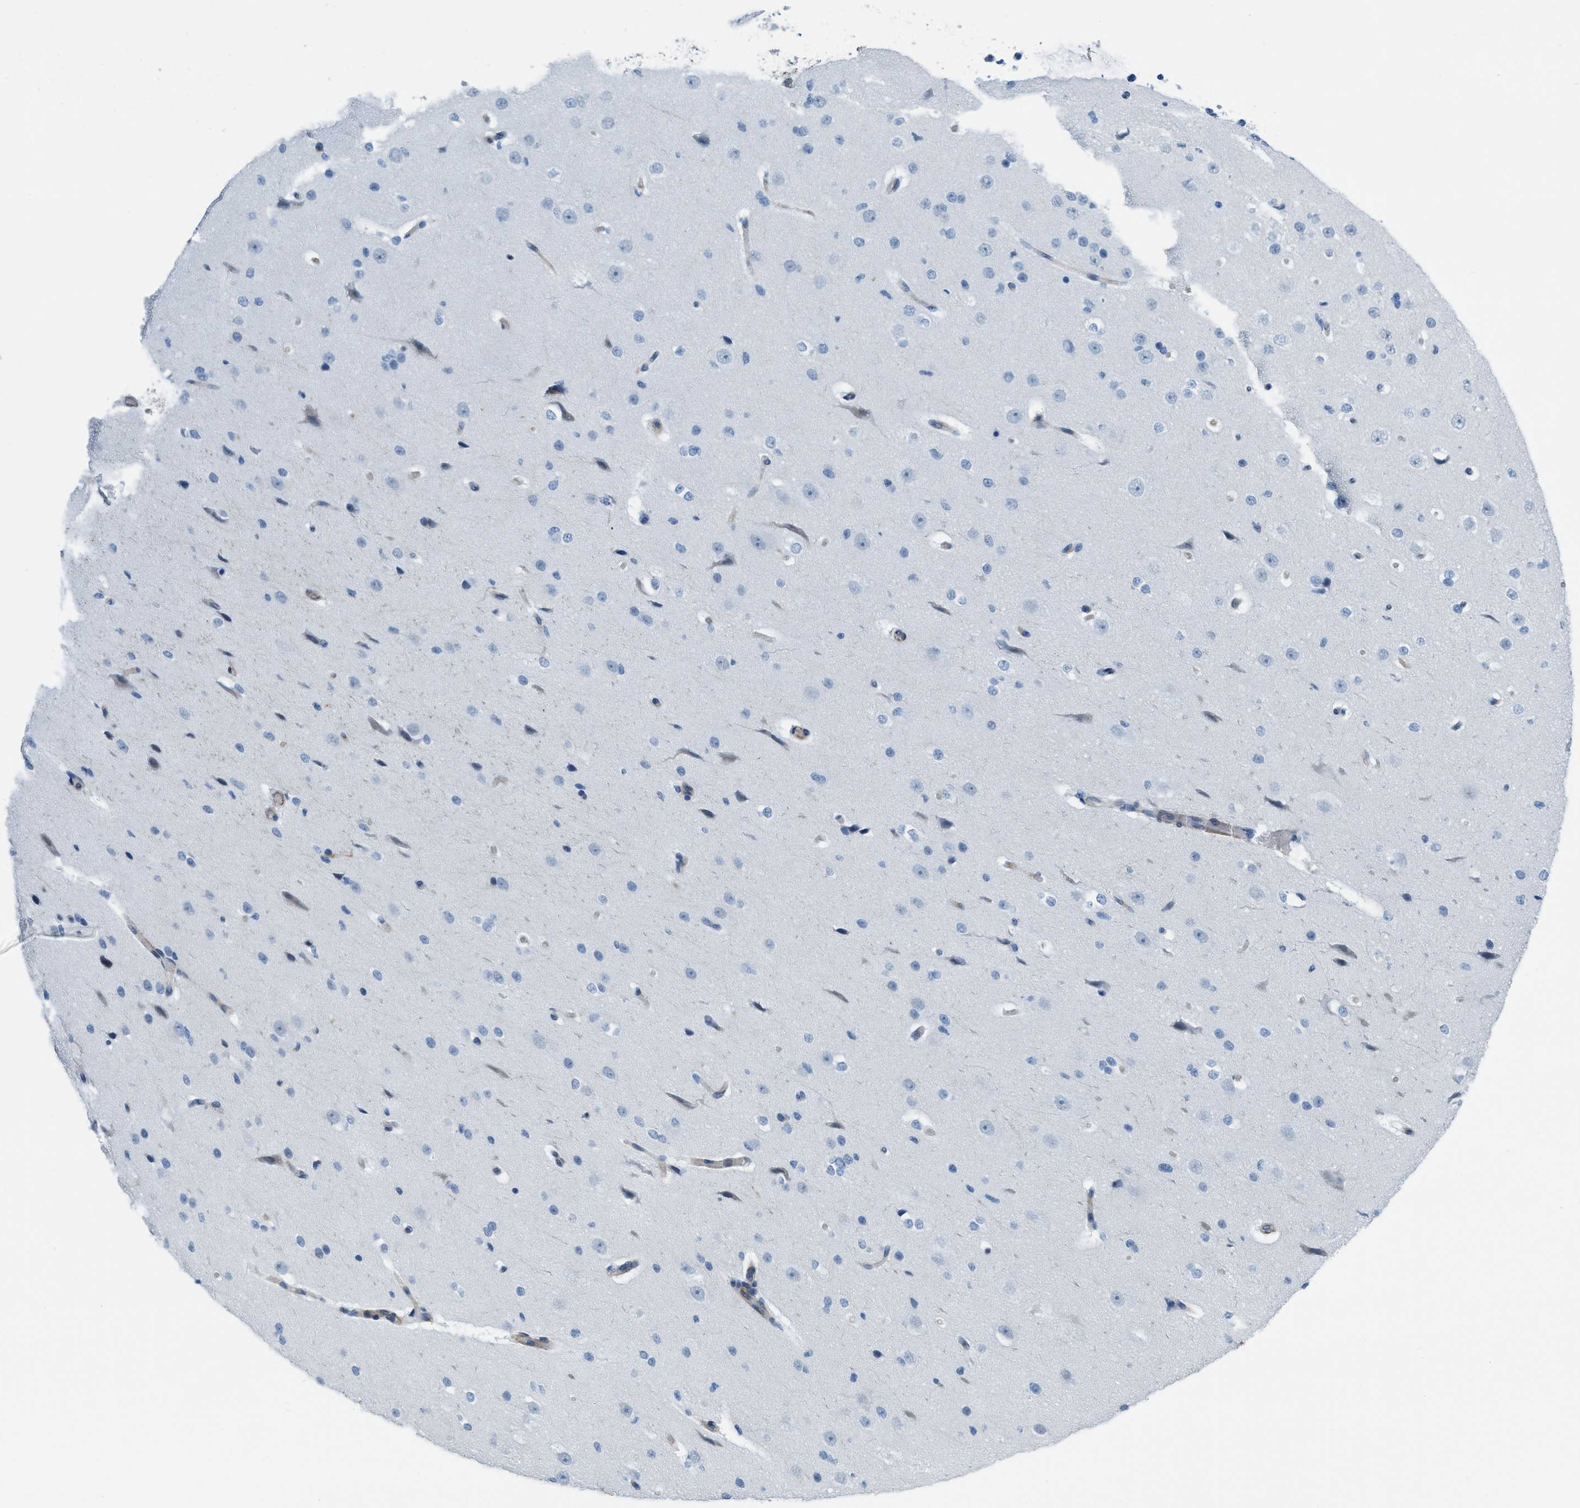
{"staining": {"intensity": "negative", "quantity": "none", "location": "none"}, "tissue": "cerebral cortex", "cell_type": "Endothelial cells", "image_type": "normal", "snomed": [{"axis": "morphology", "description": "Normal tissue, NOS"}, {"axis": "morphology", "description": "Developmental malformation"}, {"axis": "topography", "description": "Cerebral cortex"}], "caption": "High magnification brightfield microscopy of normal cerebral cortex stained with DAB (3,3'-diaminobenzidine) (brown) and counterstained with hematoxylin (blue): endothelial cells show no significant positivity.", "gene": "SLC12A1", "patient": {"sex": "female", "age": 30}}